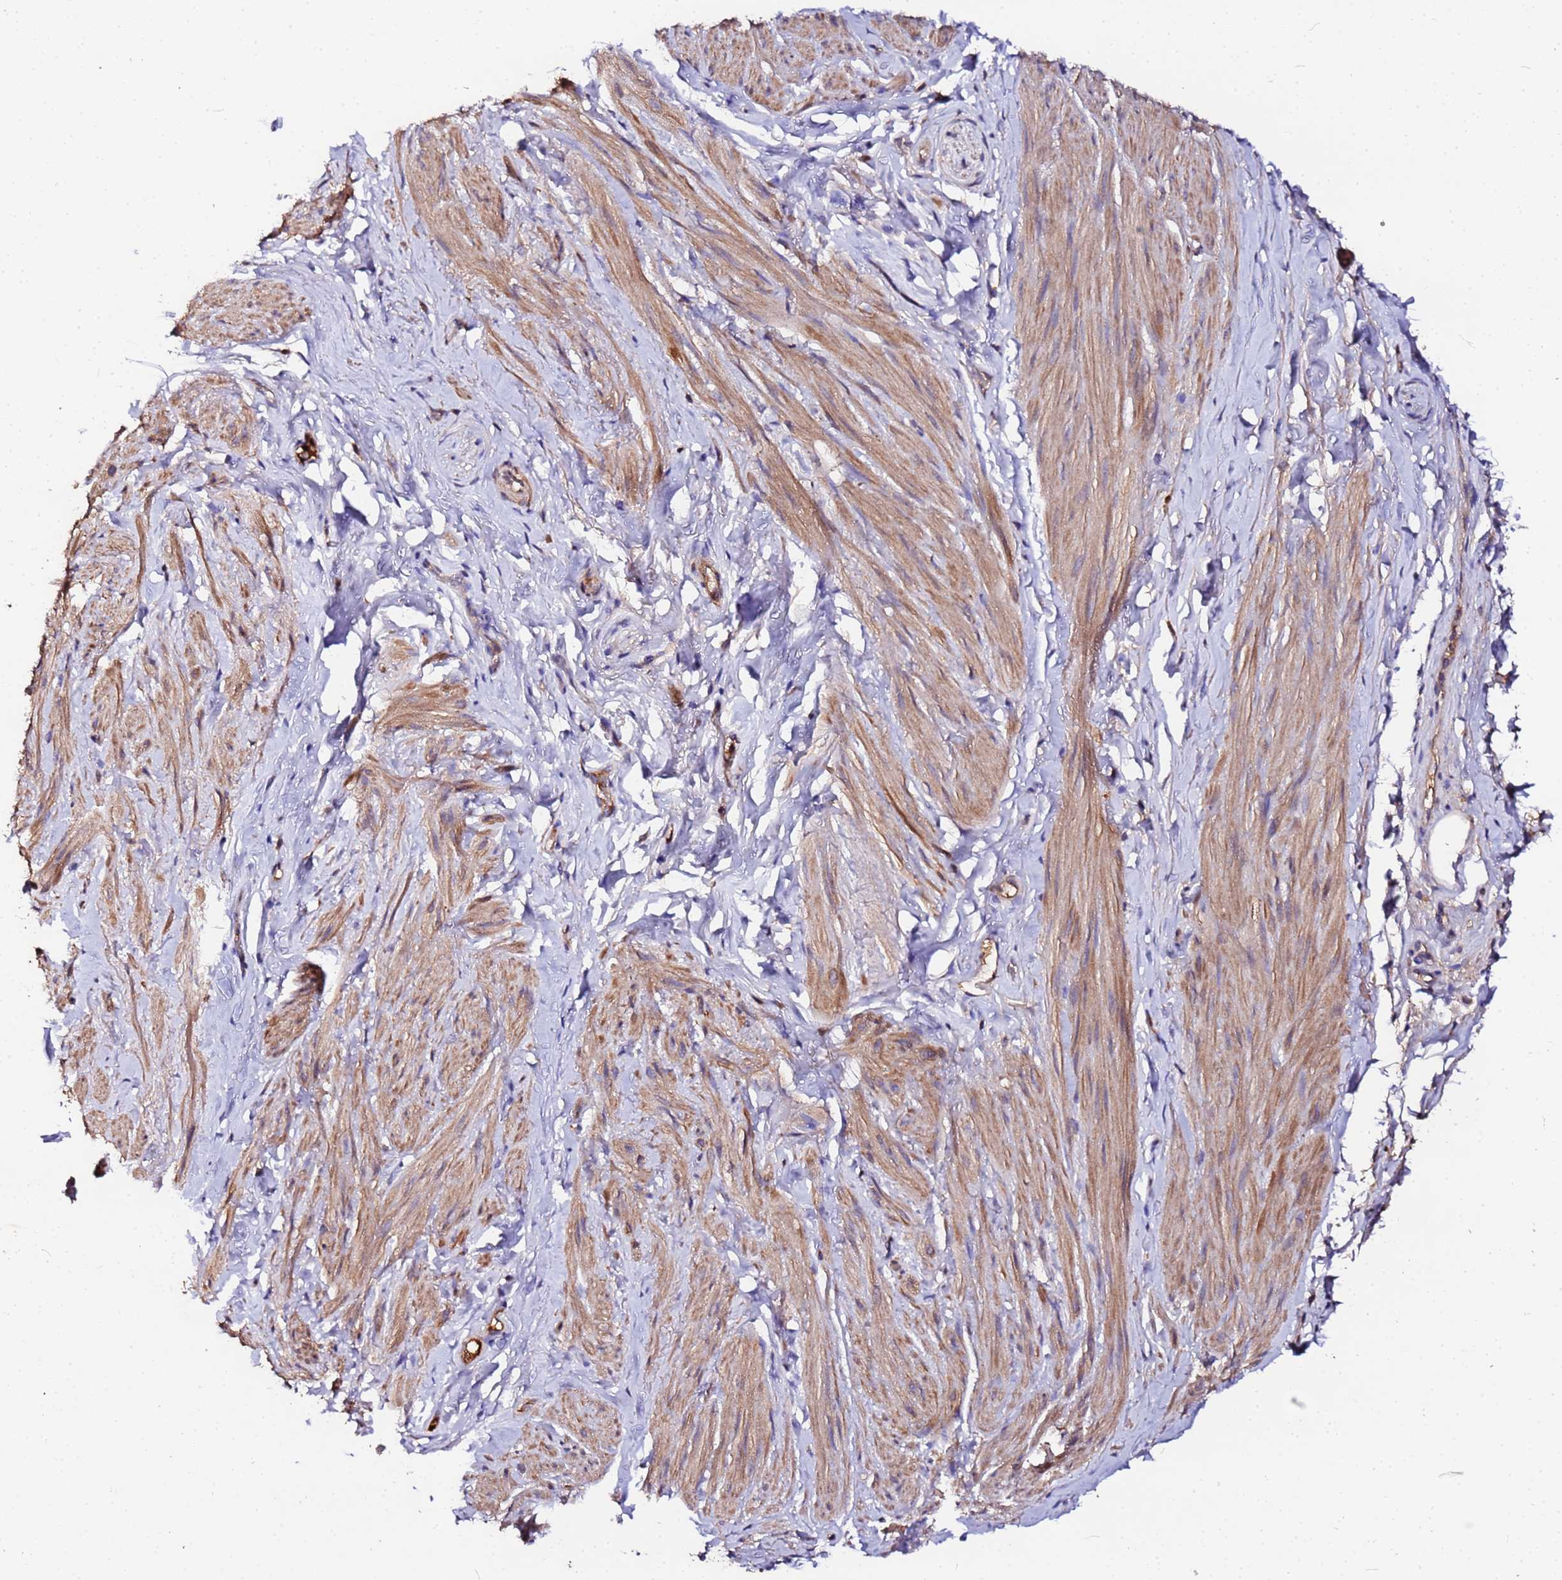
{"staining": {"intensity": "moderate", "quantity": "25%-75%", "location": "cytoplasmic/membranous"}, "tissue": "smooth muscle", "cell_type": "Smooth muscle cells", "image_type": "normal", "snomed": [{"axis": "morphology", "description": "Normal tissue, NOS"}, {"axis": "topography", "description": "Smooth muscle"}, {"axis": "topography", "description": "Peripheral nerve tissue"}], "caption": "IHC micrograph of benign human smooth muscle stained for a protein (brown), which shows medium levels of moderate cytoplasmic/membranous positivity in approximately 25%-75% of smooth muscle cells.", "gene": "MTERF1", "patient": {"sex": "male", "age": 69}}